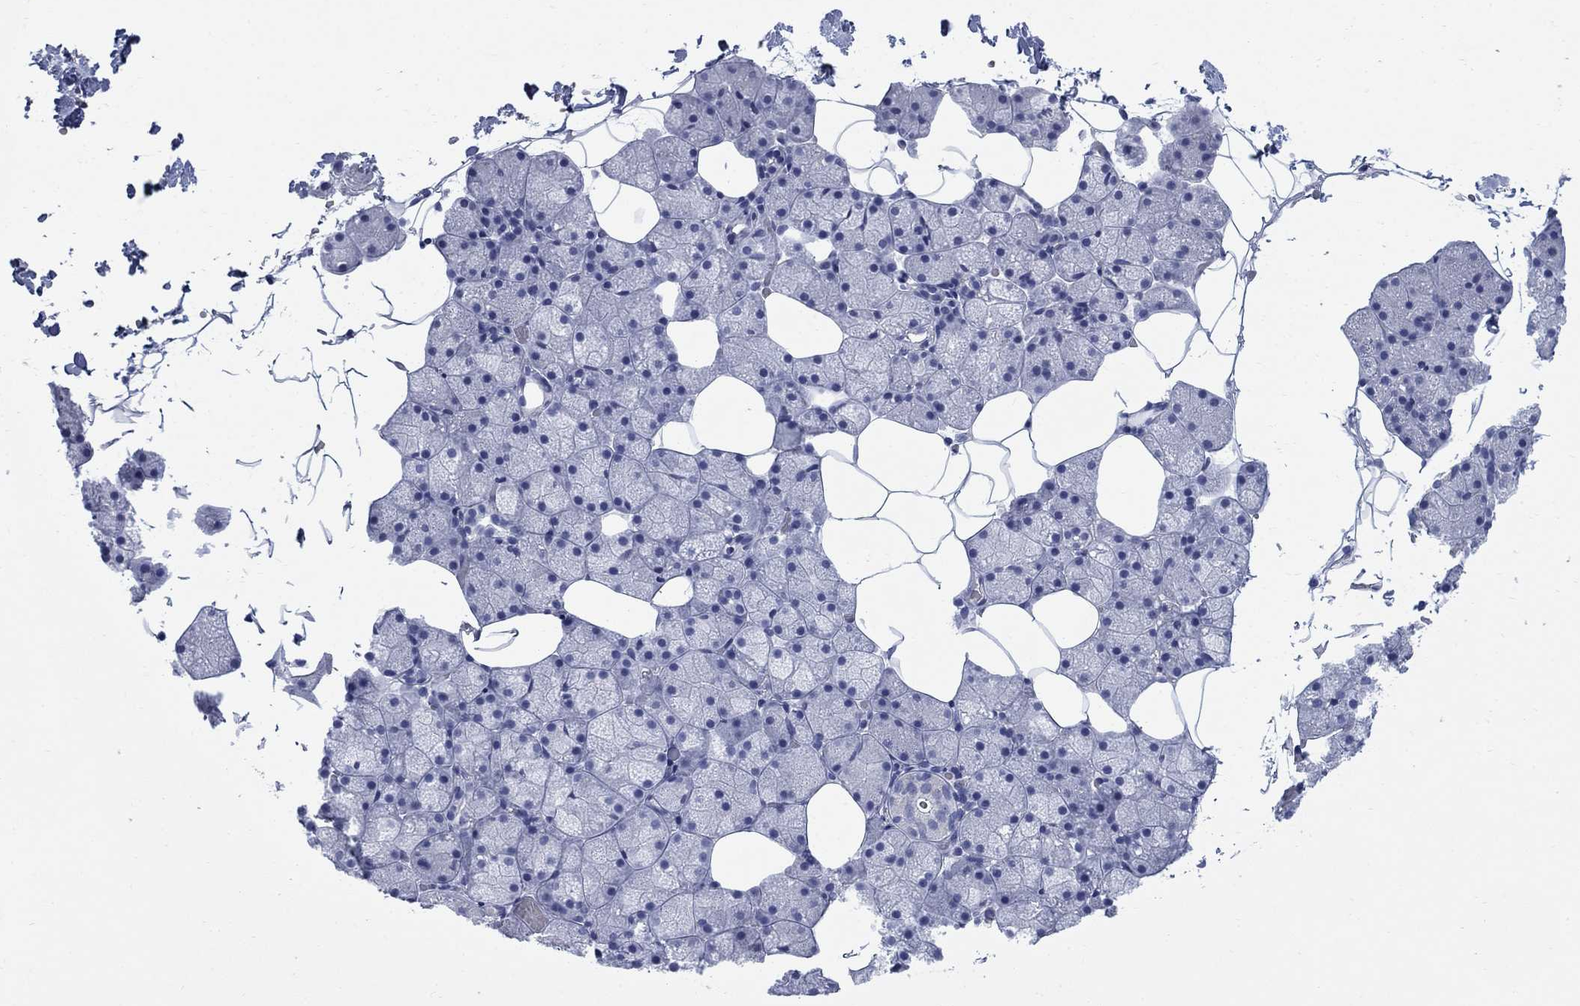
{"staining": {"intensity": "moderate", "quantity": "<25%", "location": "cytoplasmic/membranous"}, "tissue": "salivary gland", "cell_type": "Glandular cells", "image_type": "normal", "snomed": [{"axis": "morphology", "description": "Normal tissue, NOS"}, {"axis": "topography", "description": "Salivary gland"}], "caption": "Glandular cells display low levels of moderate cytoplasmic/membranous expression in approximately <25% of cells in unremarkable human salivary gland.", "gene": "IGF2BP3", "patient": {"sex": "male", "age": 38}}